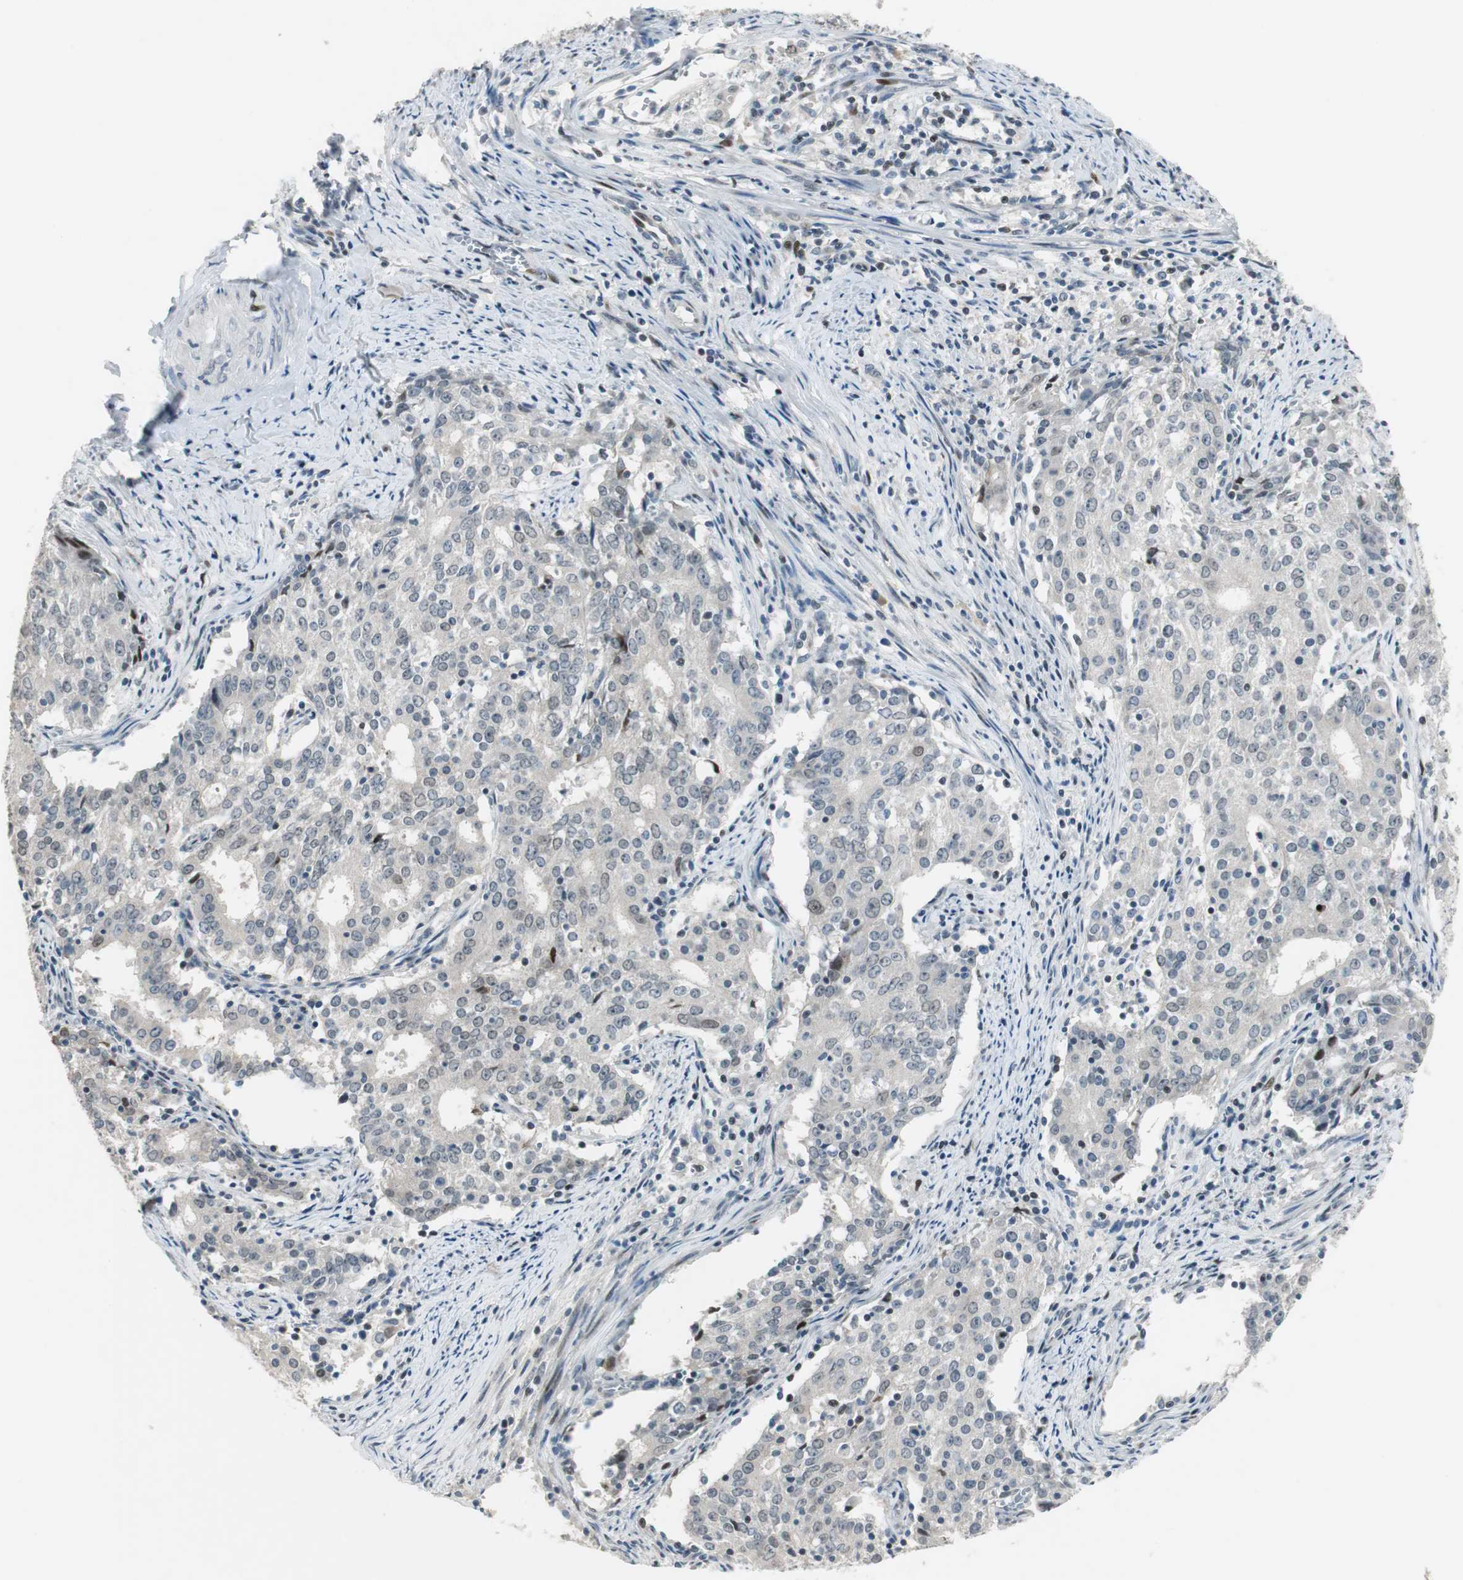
{"staining": {"intensity": "negative", "quantity": "none", "location": "none"}, "tissue": "cervical cancer", "cell_type": "Tumor cells", "image_type": "cancer", "snomed": [{"axis": "morphology", "description": "Adenocarcinoma, NOS"}, {"axis": "topography", "description": "Cervix"}], "caption": "Tumor cells show no significant protein positivity in cervical cancer.", "gene": "AJUBA", "patient": {"sex": "female", "age": 44}}